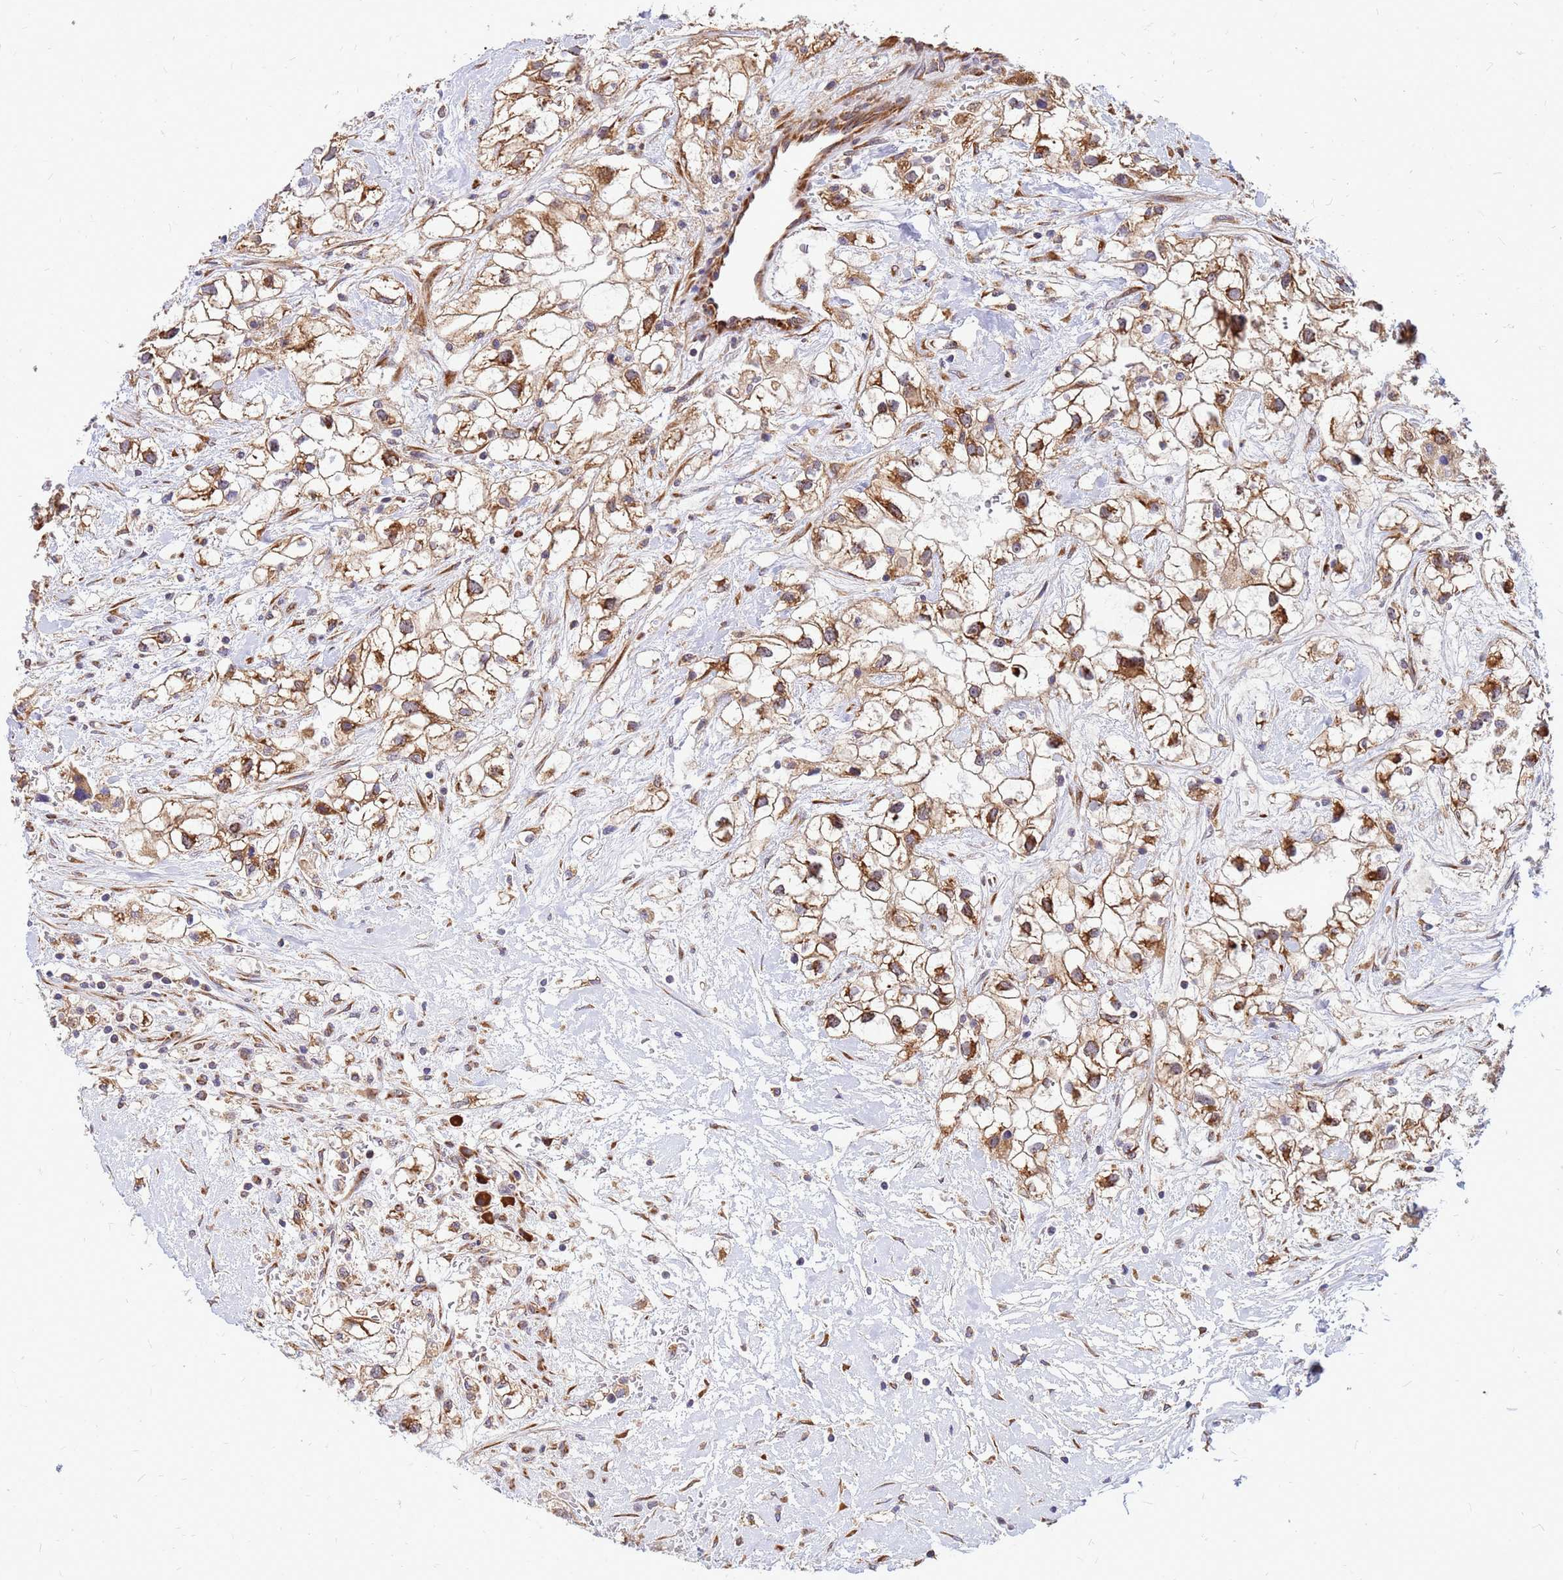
{"staining": {"intensity": "moderate", "quantity": ">75%", "location": "cytoplasmic/membranous"}, "tissue": "renal cancer", "cell_type": "Tumor cells", "image_type": "cancer", "snomed": [{"axis": "morphology", "description": "Adenocarcinoma, NOS"}, {"axis": "topography", "description": "Kidney"}], "caption": "Immunohistochemical staining of human adenocarcinoma (renal) demonstrates moderate cytoplasmic/membranous protein staining in approximately >75% of tumor cells.", "gene": "RPL8", "patient": {"sex": "male", "age": 59}}